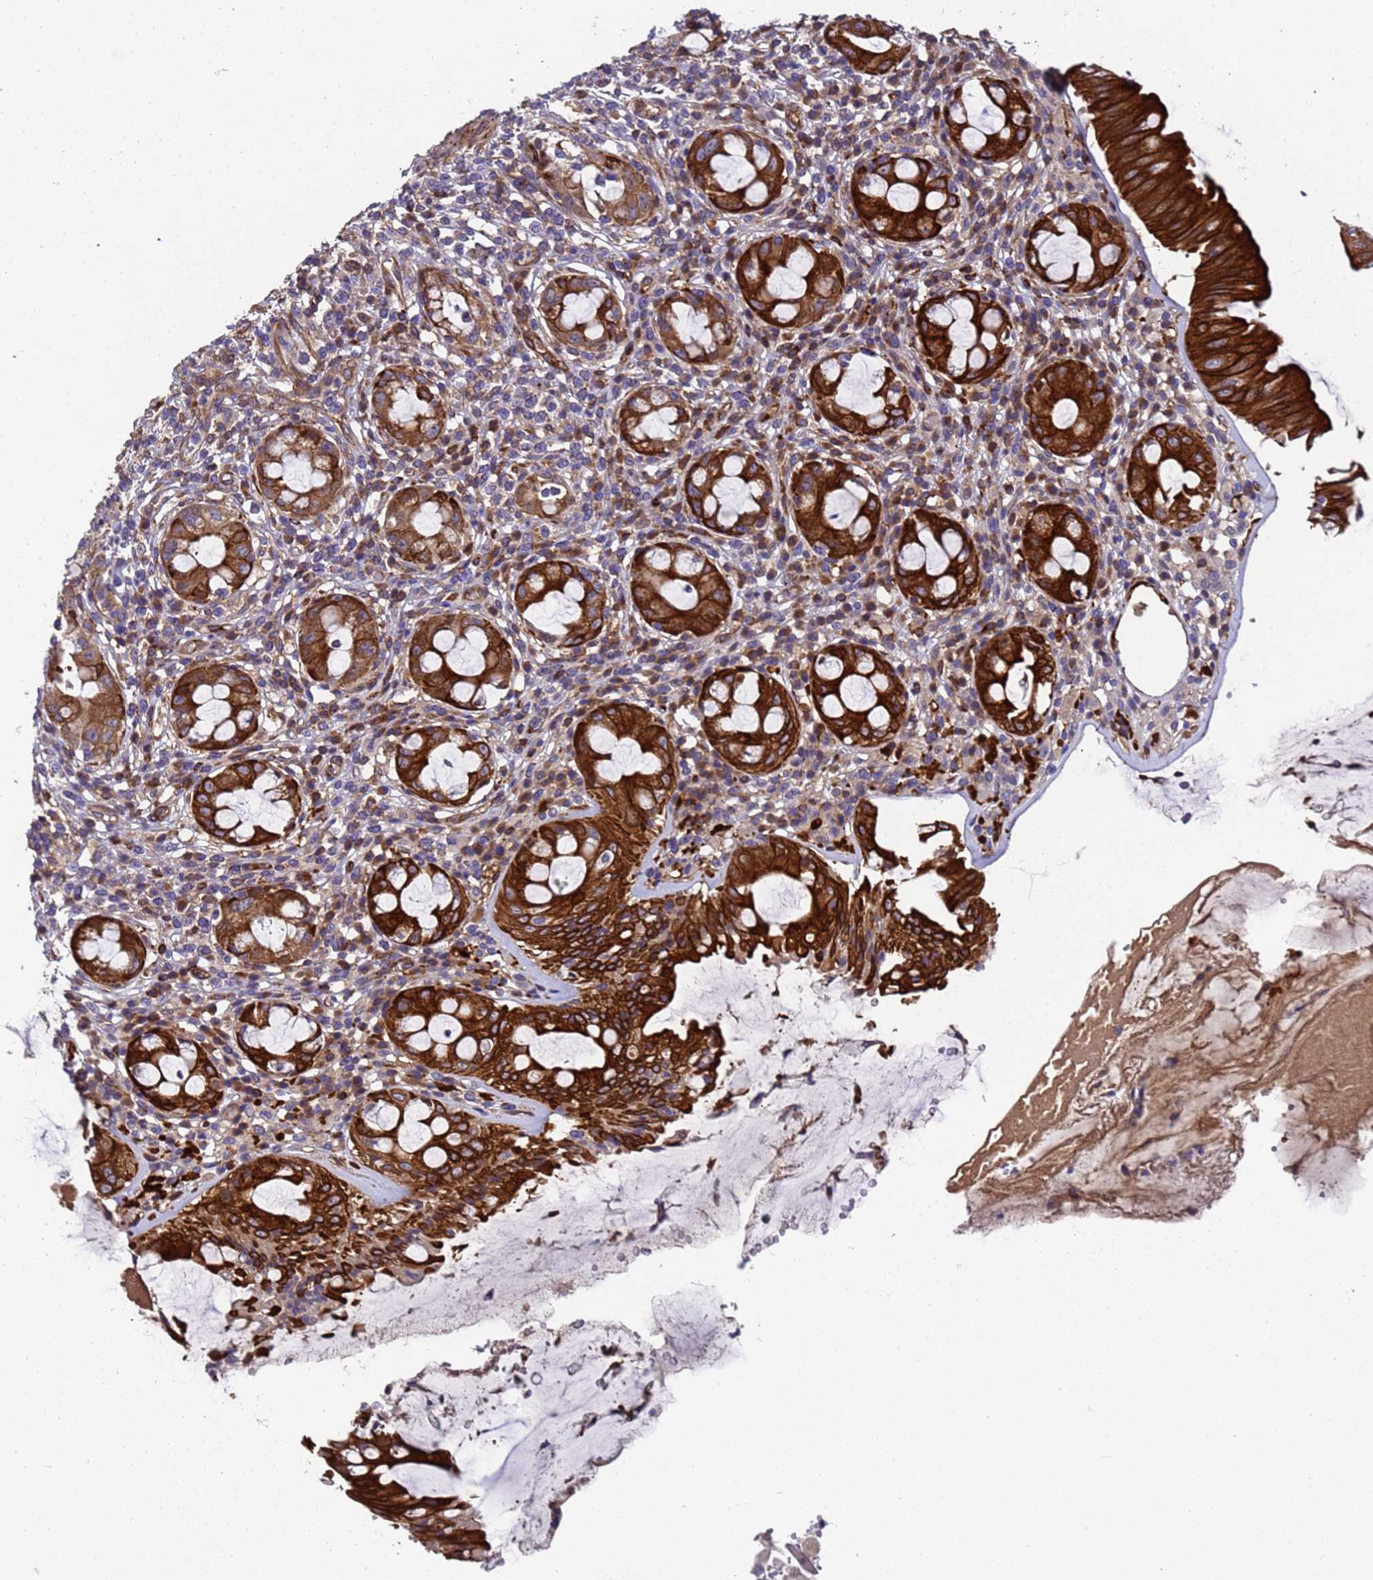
{"staining": {"intensity": "strong", "quantity": ">75%", "location": "cytoplasmic/membranous"}, "tissue": "rectum", "cell_type": "Glandular cells", "image_type": "normal", "snomed": [{"axis": "morphology", "description": "Normal tissue, NOS"}, {"axis": "topography", "description": "Rectum"}], "caption": "Immunohistochemical staining of unremarkable rectum exhibits high levels of strong cytoplasmic/membranous positivity in approximately >75% of glandular cells.", "gene": "MOCS1", "patient": {"sex": "female", "age": 57}}